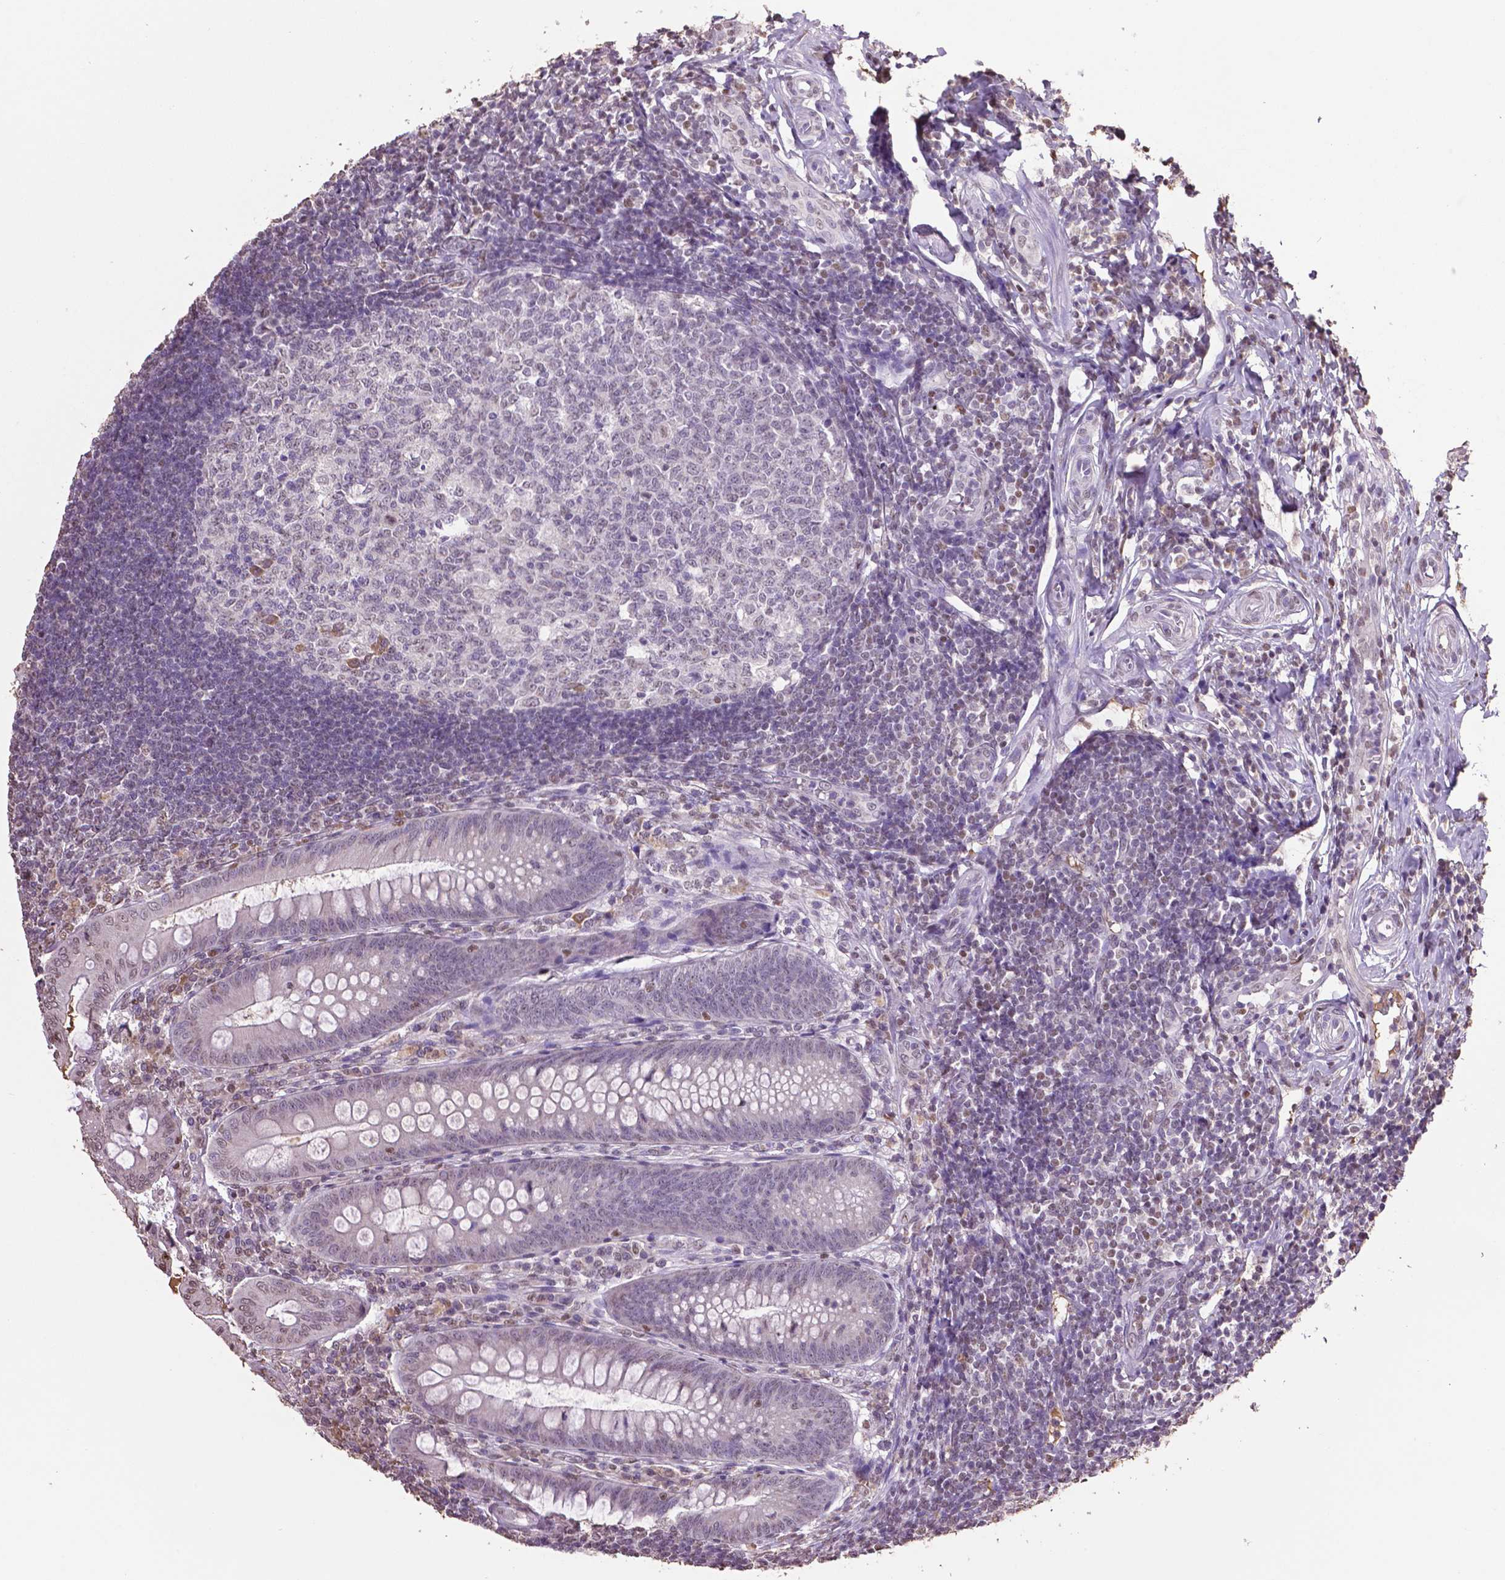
{"staining": {"intensity": "negative", "quantity": "none", "location": "none"}, "tissue": "appendix", "cell_type": "Glandular cells", "image_type": "normal", "snomed": [{"axis": "morphology", "description": "Normal tissue, NOS"}, {"axis": "morphology", "description": "Inflammation, NOS"}, {"axis": "topography", "description": "Appendix"}], "caption": "This is a histopathology image of immunohistochemistry staining of unremarkable appendix, which shows no positivity in glandular cells. The staining is performed using DAB brown chromogen with nuclei counter-stained in using hematoxylin.", "gene": "RUNX3", "patient": {"sex": "male", "age": 16}}